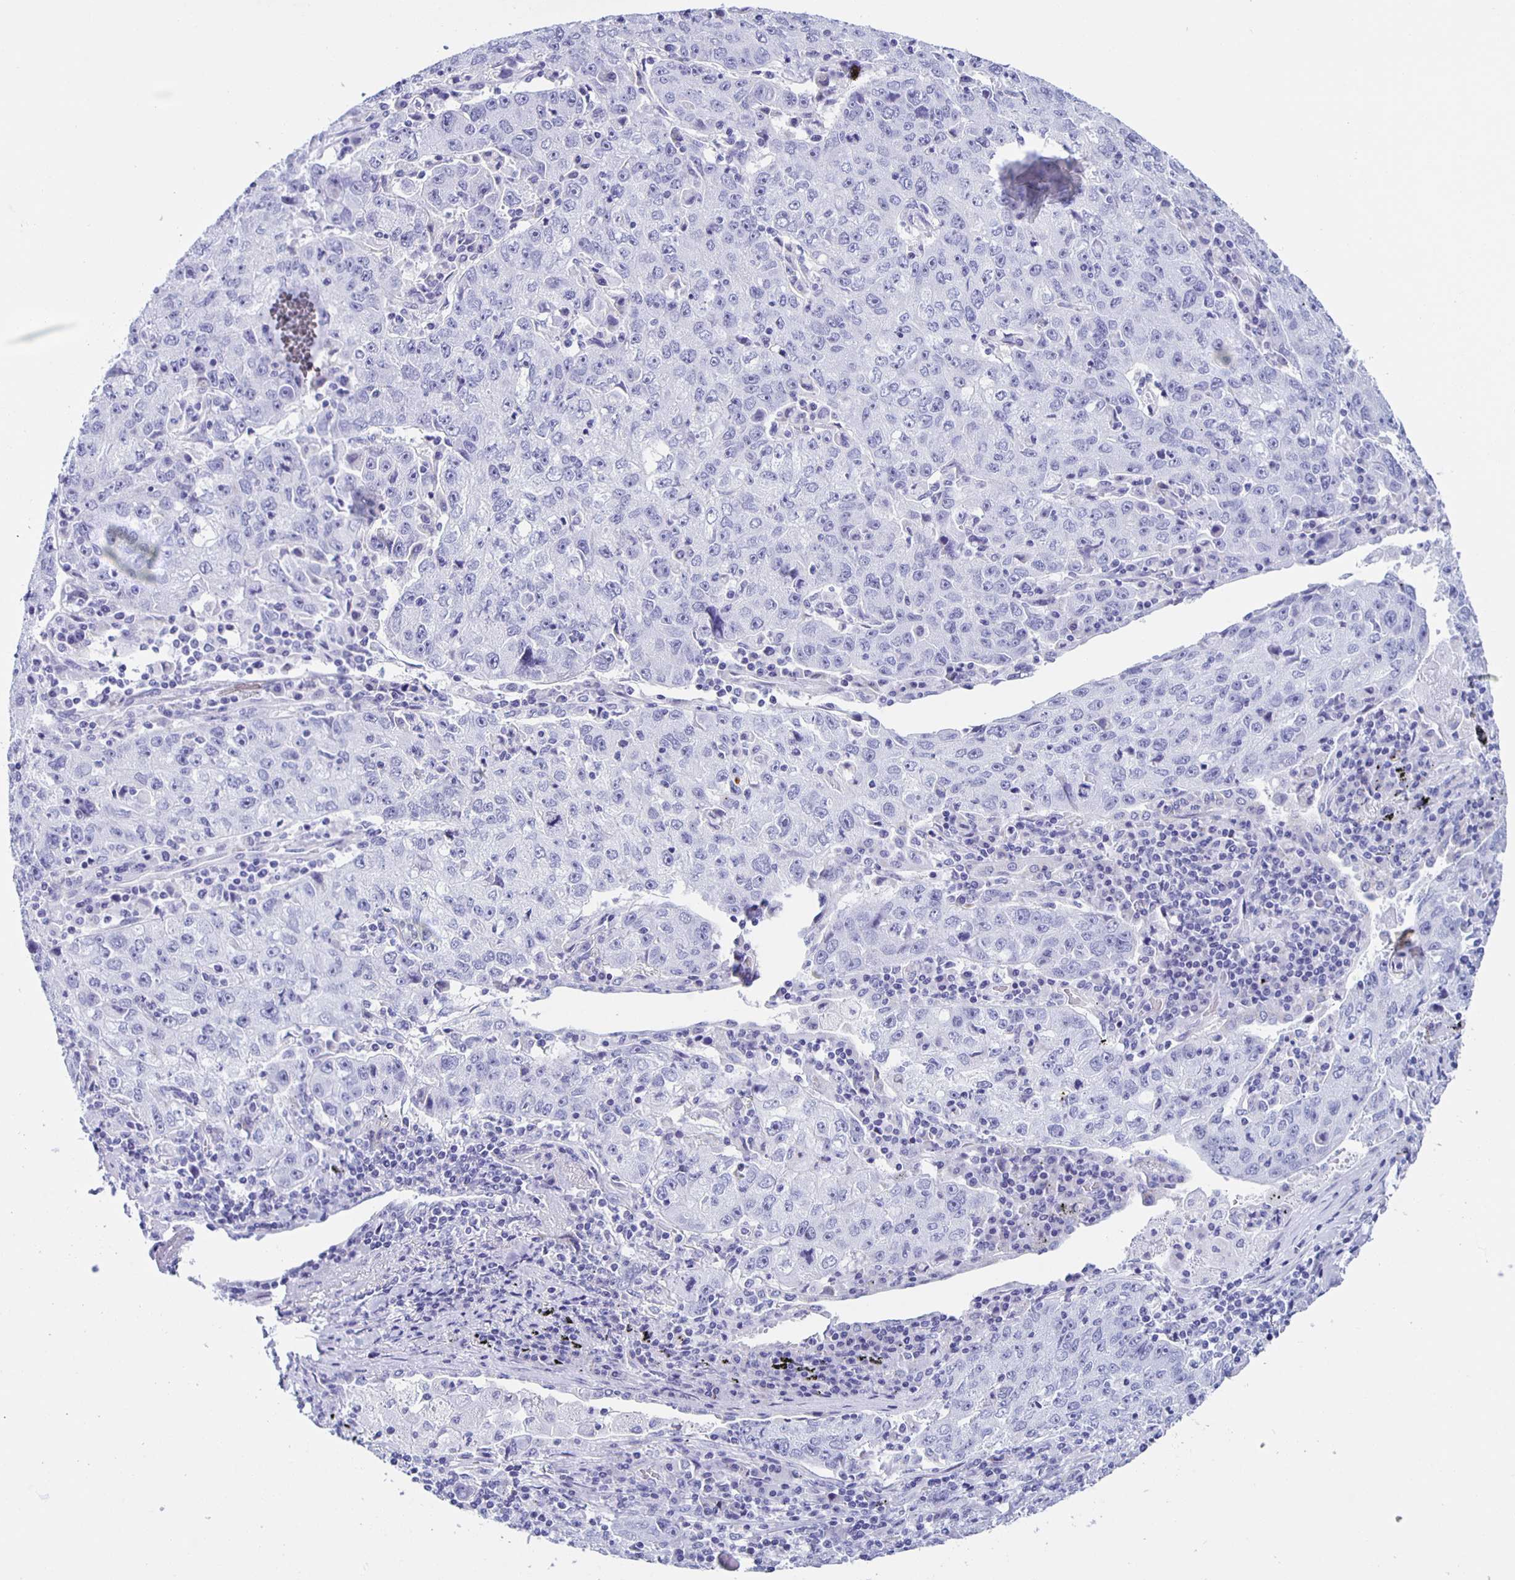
{"staining": {"intensity": "negative", "quantity": "none", "location": "none"}, "tissue": "lung cancer", "cell_type": "Tumor cells", "image_type": "cancer", "snomed": [{"axis": "morphology", "description": "Normal morphology"}, {"axis": "morphology", "description": "Adenocarcinoma, NOS"}, {"axis": "topography", "description": "Lymph node"}, {"axis": "topography", "description": "Lung"}], "caption": "The histopathology image displays no staining of tumor cells in adenocarcinoma (lung).", "gene": "AQP6", "patient": {"sex": "female", "age": 57}}